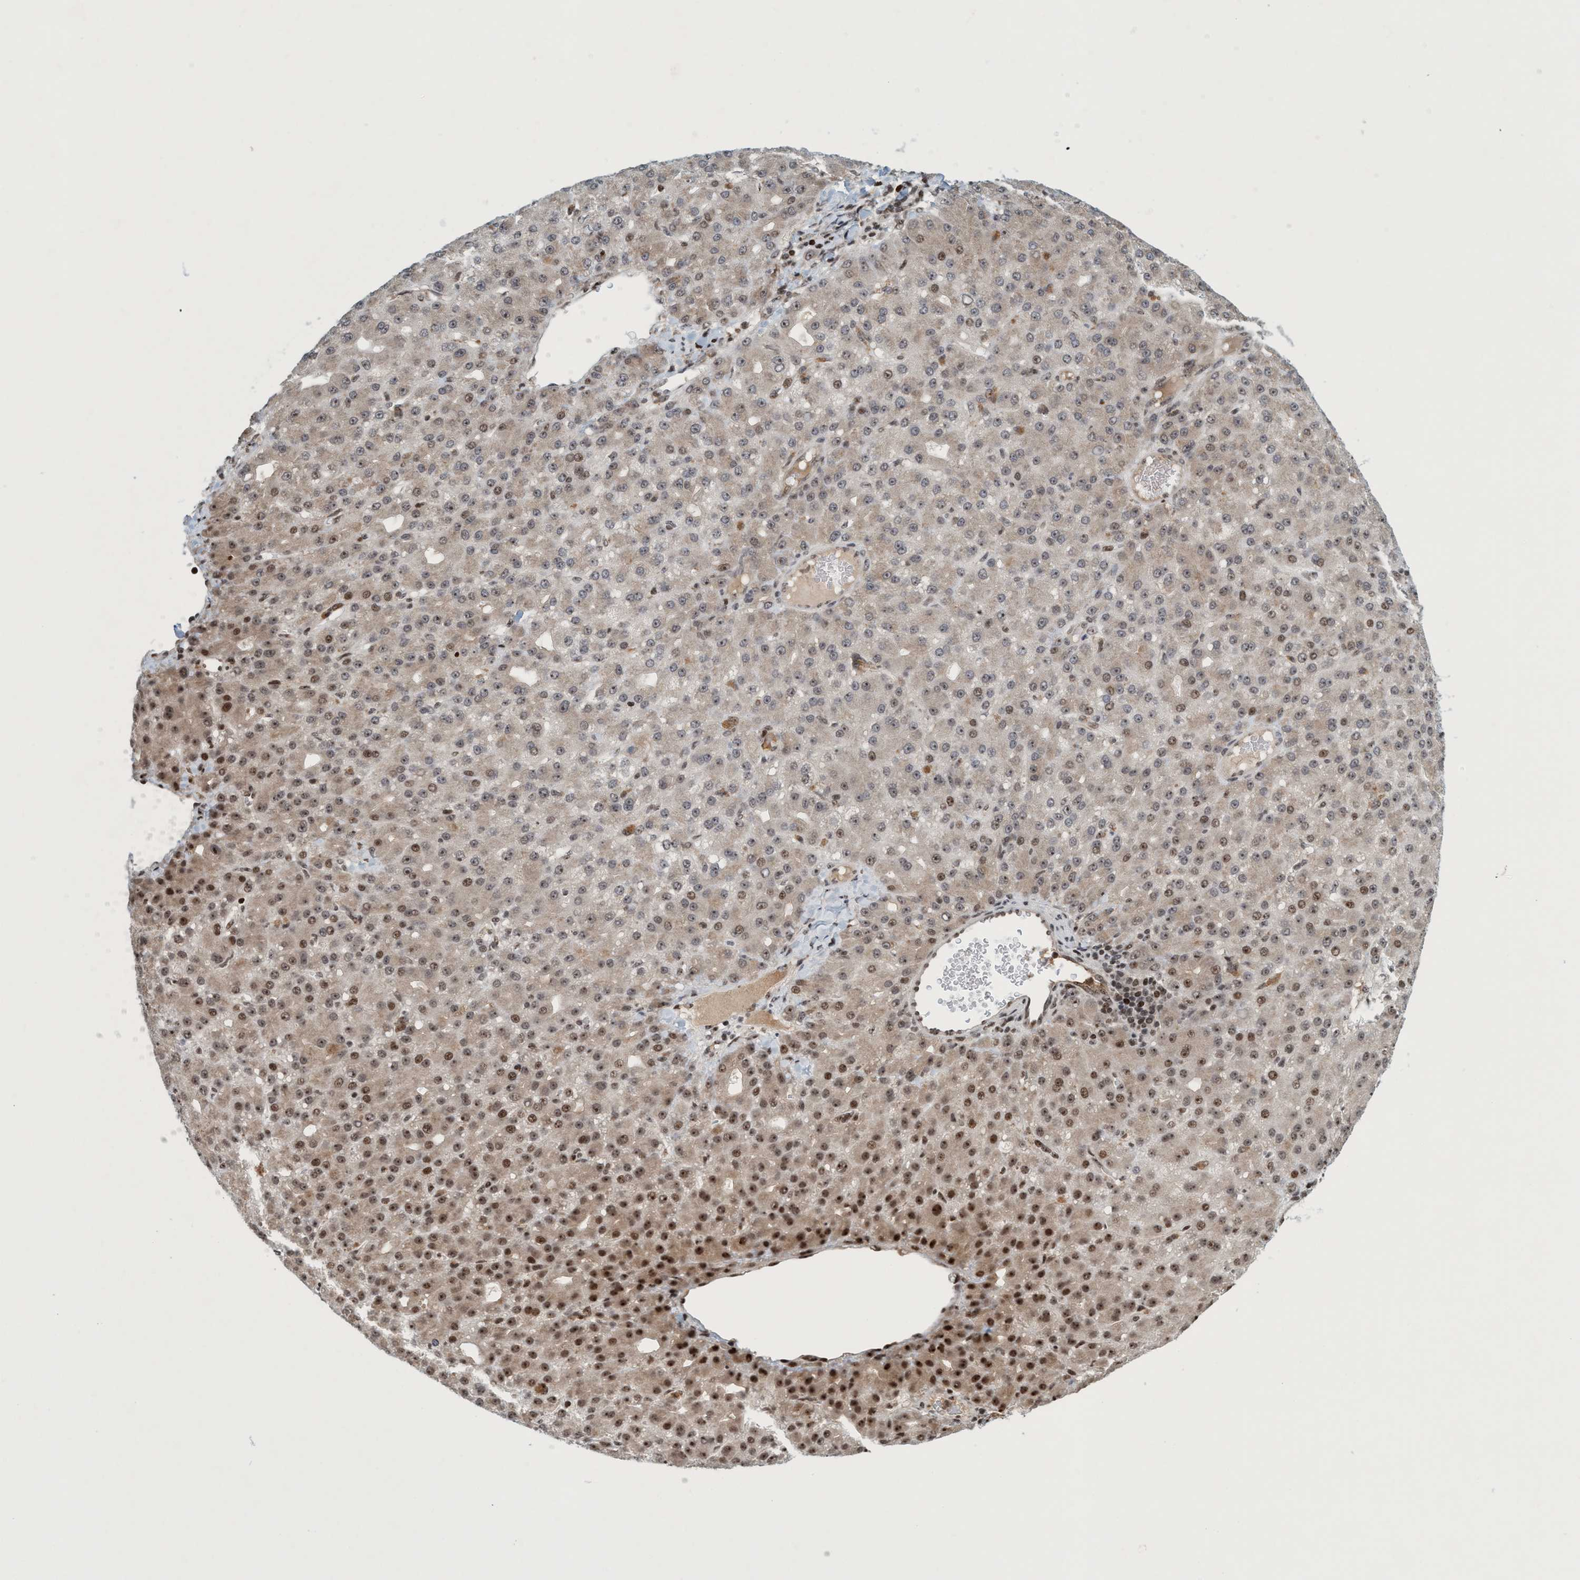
{"staining": {"intensity": "strong", "quantity": "<25%", "location": "nuclear"}, "tissue": "liver cancer", "cell_type": "Tumor cells", "image_type": "cancer", "snomed": [{"axis": "morphology", "description": "Carcinoma, Hepatocellular, NOS"}, {"axis": "topography", "description": "Liver"}], "caption": "Human hepatocellular carcinoma (liver) stained for a protein (brown) shows strong nuclear positive expression in about <25% of tumor cells.", "gene": "SMCR8", "patient": {"sex": "male", "age": 67}}